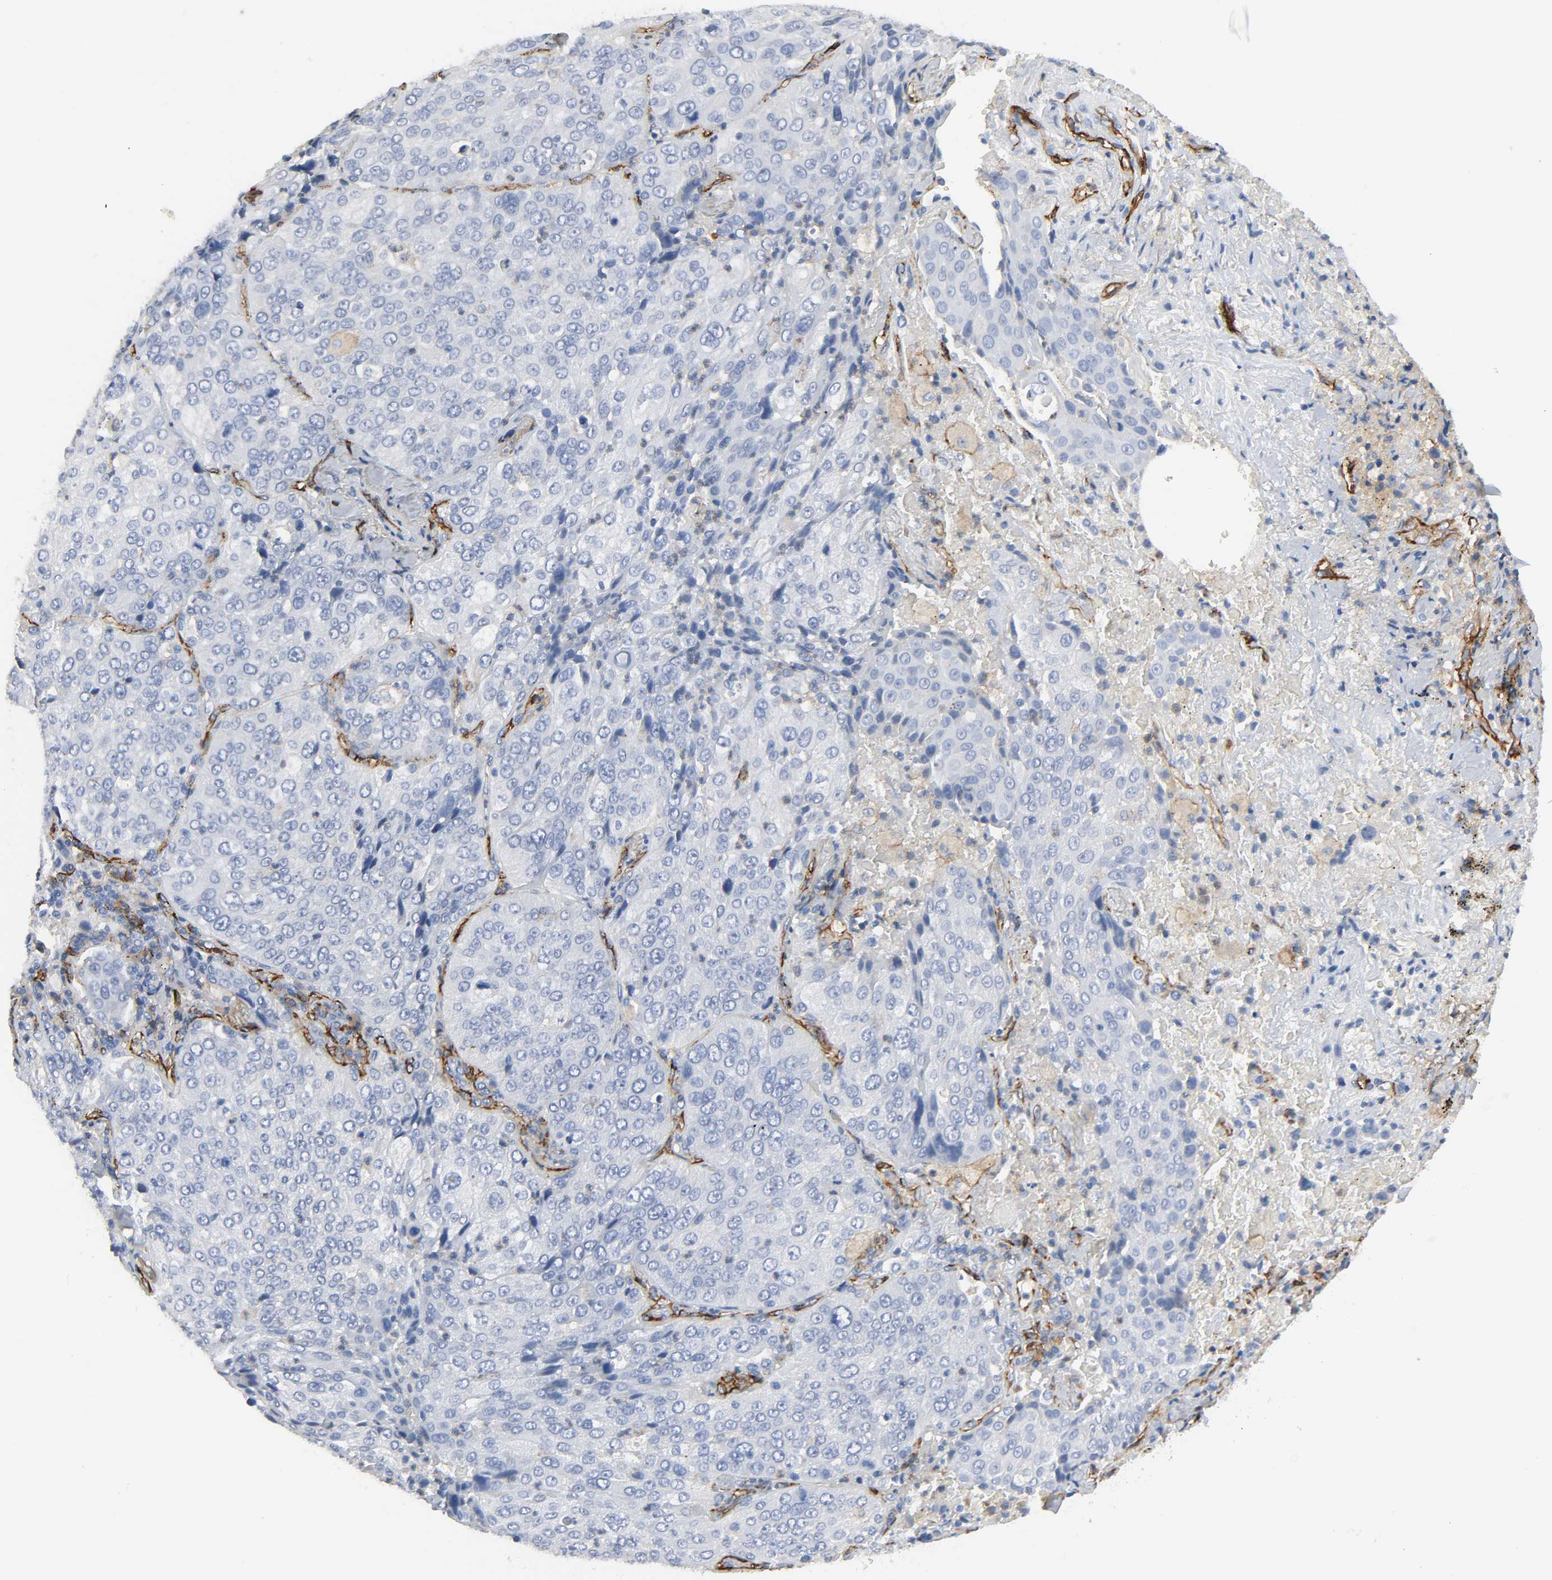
{"staining": {"intensity": "negative", "quantity": "none", "location": "none"}, "tissue": "lung cancer", "cell_type": "Tumor cells", "image_type": "cancer", "snomed": [{"axis": "morphology", "description": "Squamous cell carcinoma, NOS"}, {"axis": "topography", "description": "Lung"}], "caption": "This is an immunohistochemistry histopathology image of lung cancer (squamous cell carcinoma). There is no staining in tumor cells.", "gene": "PECAM1", "patient": {"sex": "male", "age": 54}}